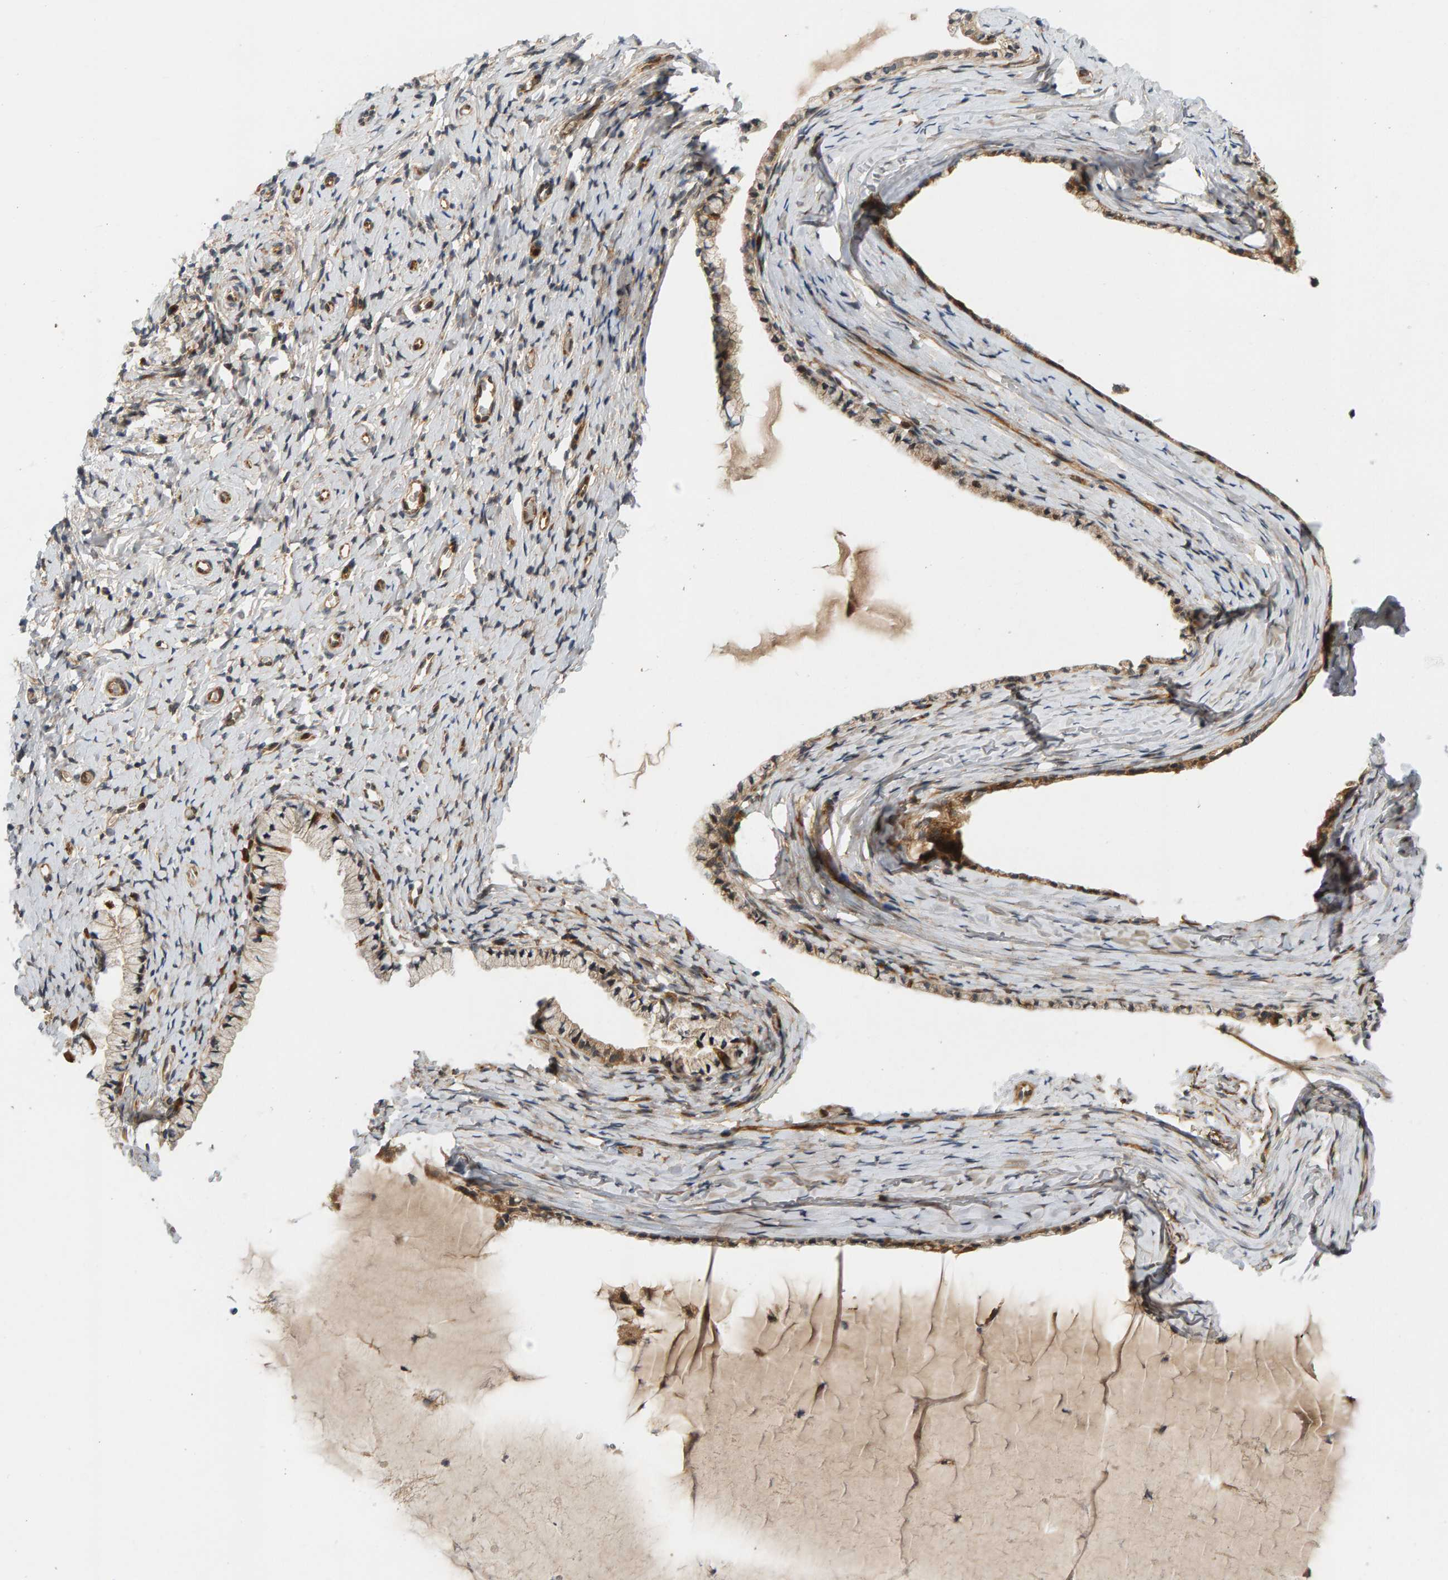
{"staining": {"intensity": "moderate", "quantity": ">75%", "location": "cytoplasmic/membranous"}, "tissue": "cervix", "cell_type": "Glandular cells", "image_type": "normal", "snomed": [{"axis": "morphology", "description": "Normal tissue, NOS"}, {"axis": "topography", "description": "Cervix"}], "caption": "Immunohistochemical staining of normal human cervix demonstrates moderate cytoplasmic/membranous protein expression in about >75% of glandular cells. (Brightfield microscopy of DAB IHC at high magnification).", "gene": "BAHCC1", "patient": {"sex": "female", "age": 72}}